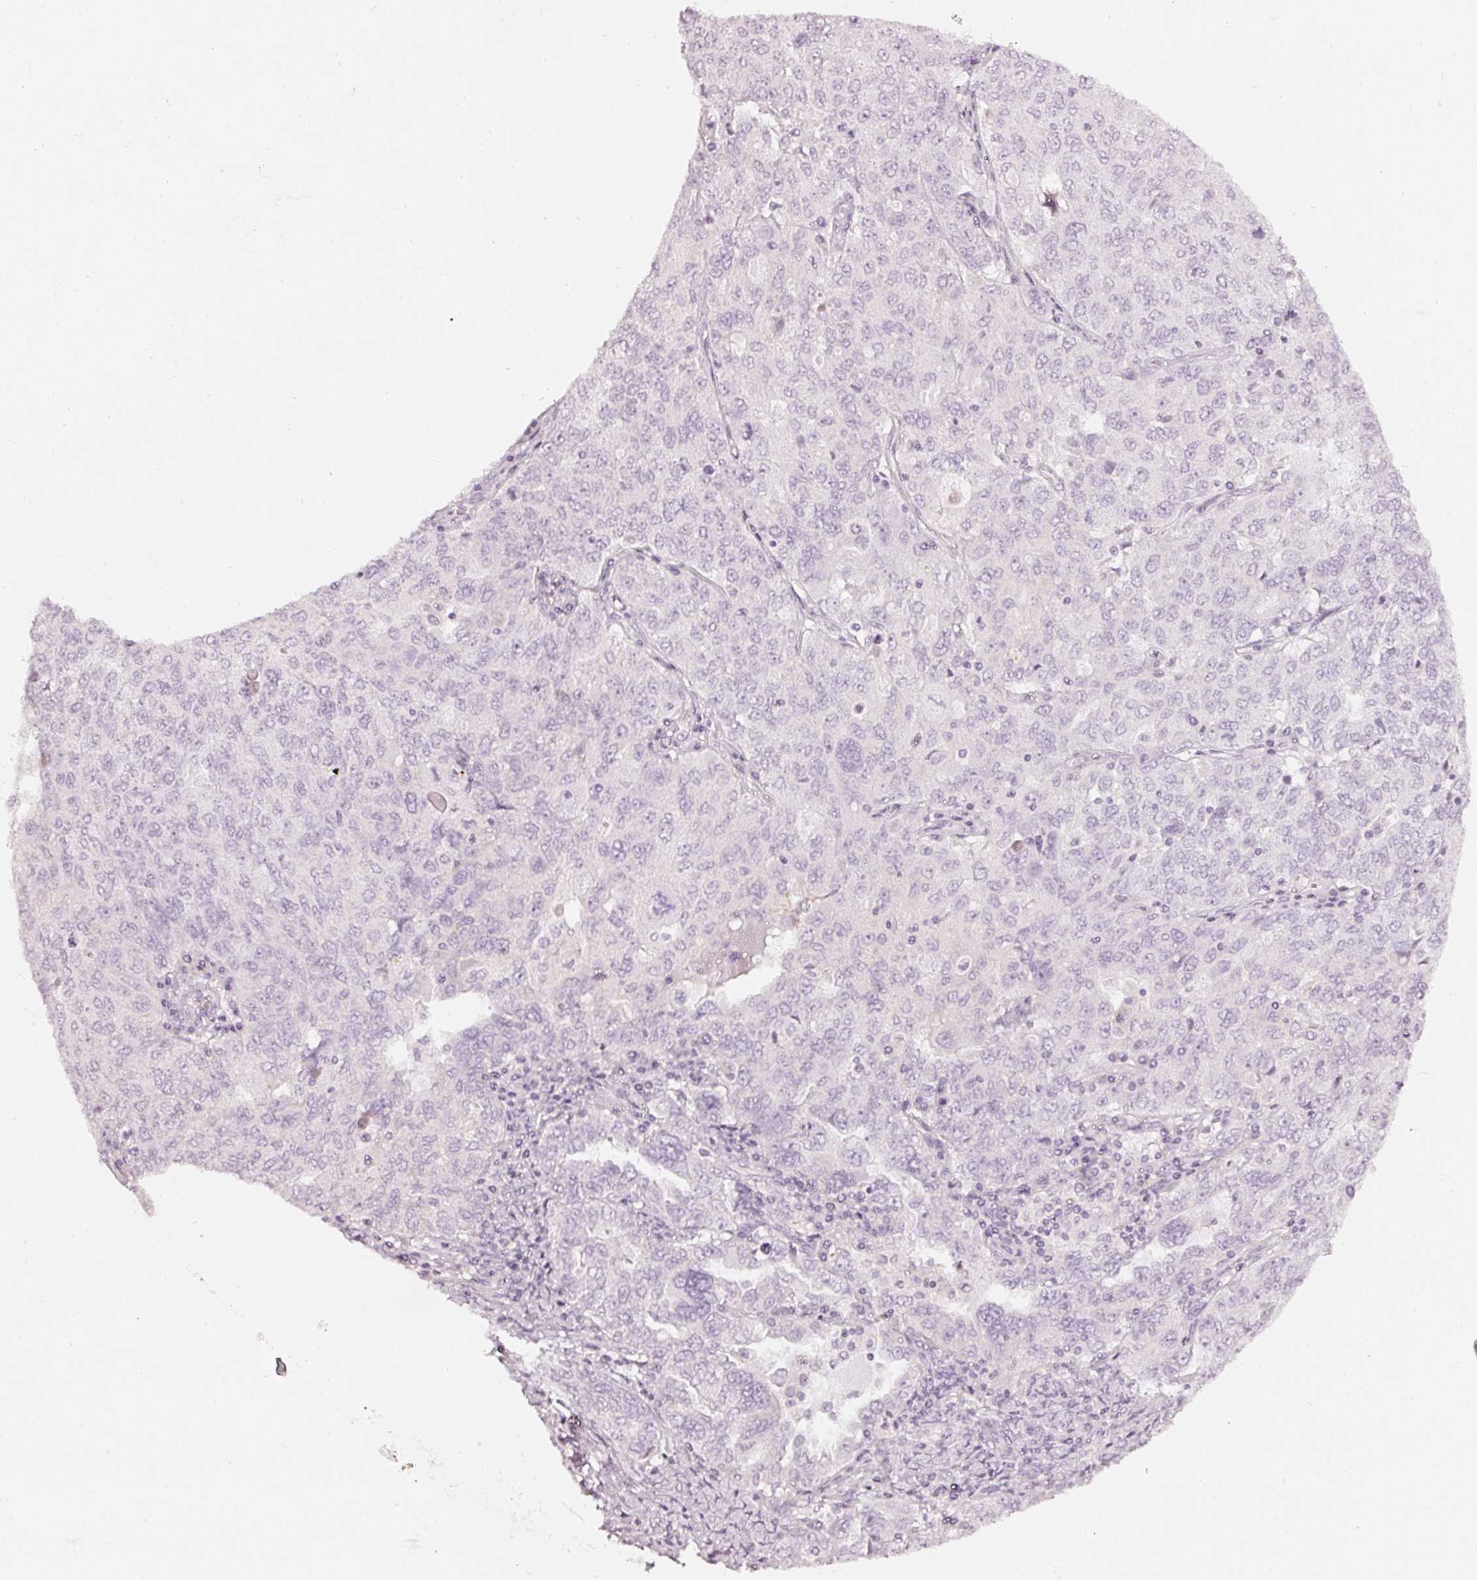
{"staining": {"intensity": "negative", "quantity": "none", "location": "none"}, "tissue": "ovarian cancer", "cell_type": "Tumor cells", "image_type": "cancer", "snomed": [{"axis": "morphology", "description": "Carcinoma, endometroid"}, {"axis": "topography", "description": "Ovary"}], "caption": "DAB immunohistochemical staining of human ovarian endometroid carcinoma shows no significant staining in tumor cells.", "gene": "CNP", "patient": {"sex": "female", "age": 62}}